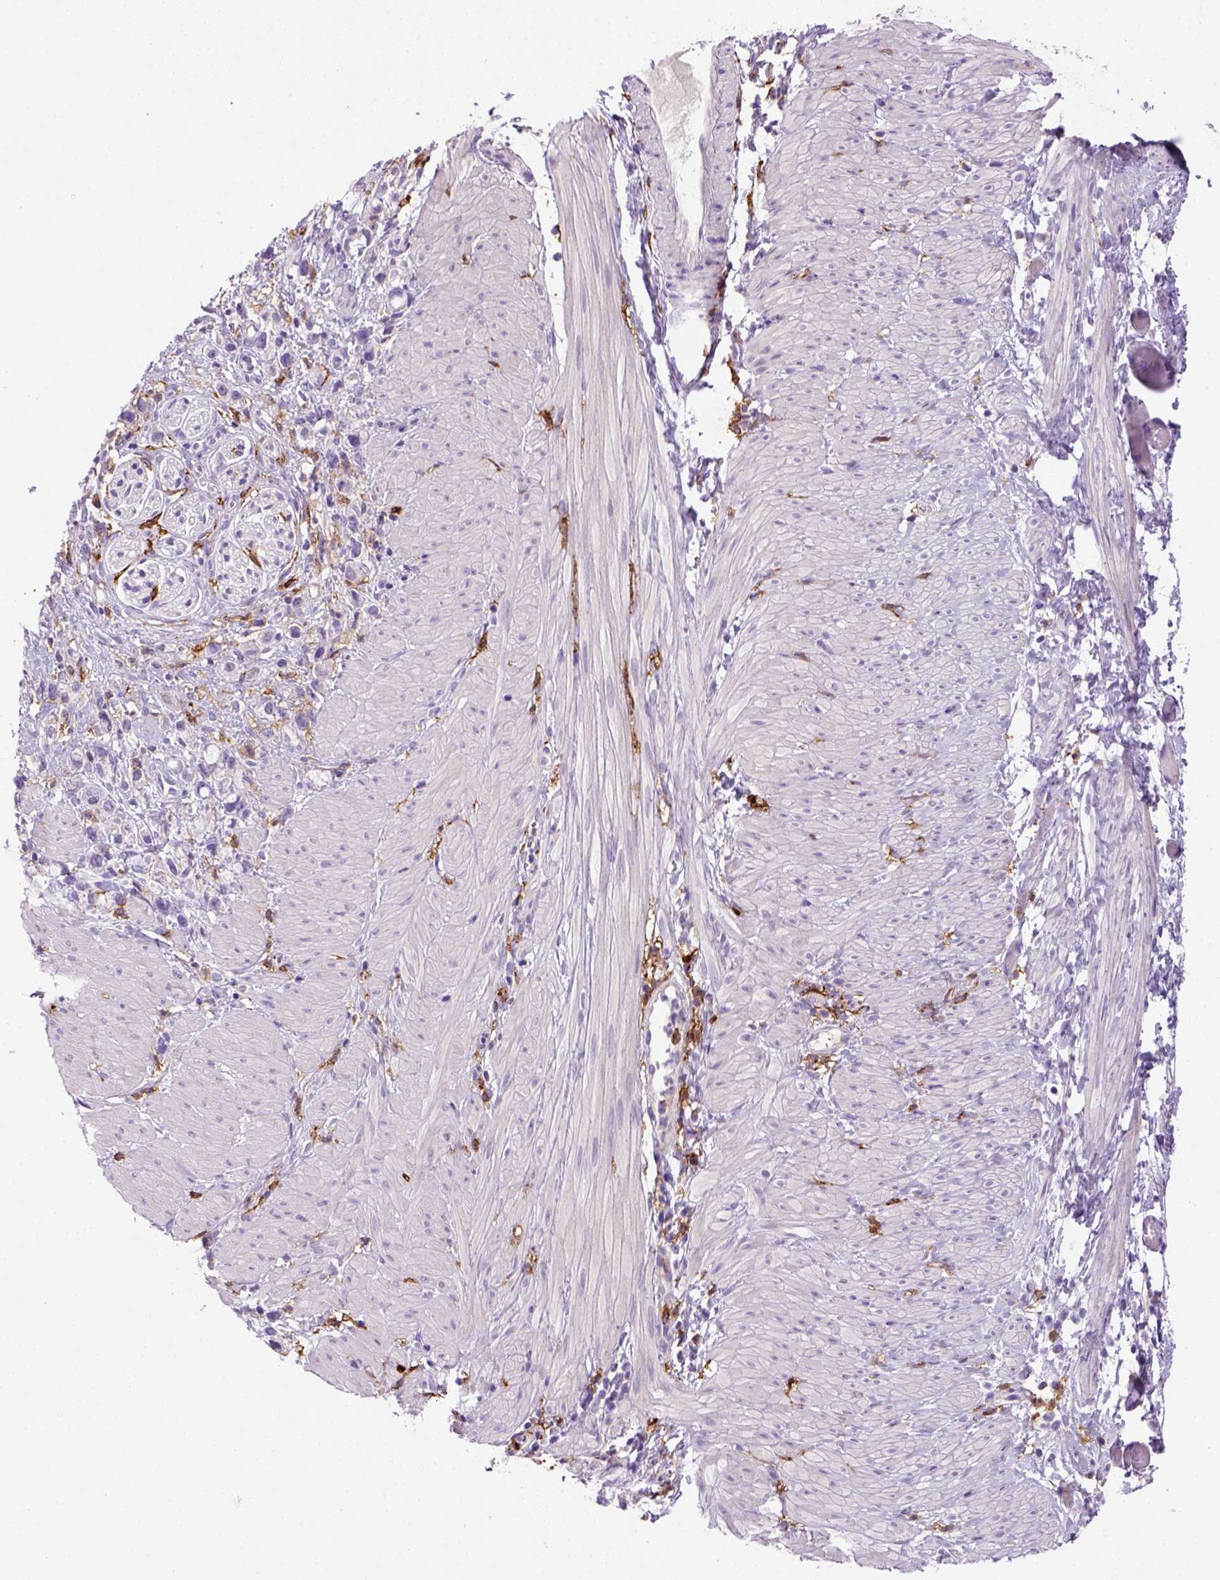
{"staining": {"intensity": "negative", "quantity": "none", "location": "none"}, "tissue": "stomach cancer", "cell_type": "Tumor cells", "image_type": "cancer", "snomed": [{"axis": "morphology", "description": "Adenocarcinoma, NOS"}, {"axis": "topography", "description": "Stomach"}], "caption": "Protein analysis of adenocarcinoma (stomach) shows no significant expression in tumor cells. (Stains: DAB IHC with hematoxylin counter stain, Microscopy: brightfield microscopy at high magnification).", "gene": "CD14", "patient": {"sex": "female", "age": 59}}